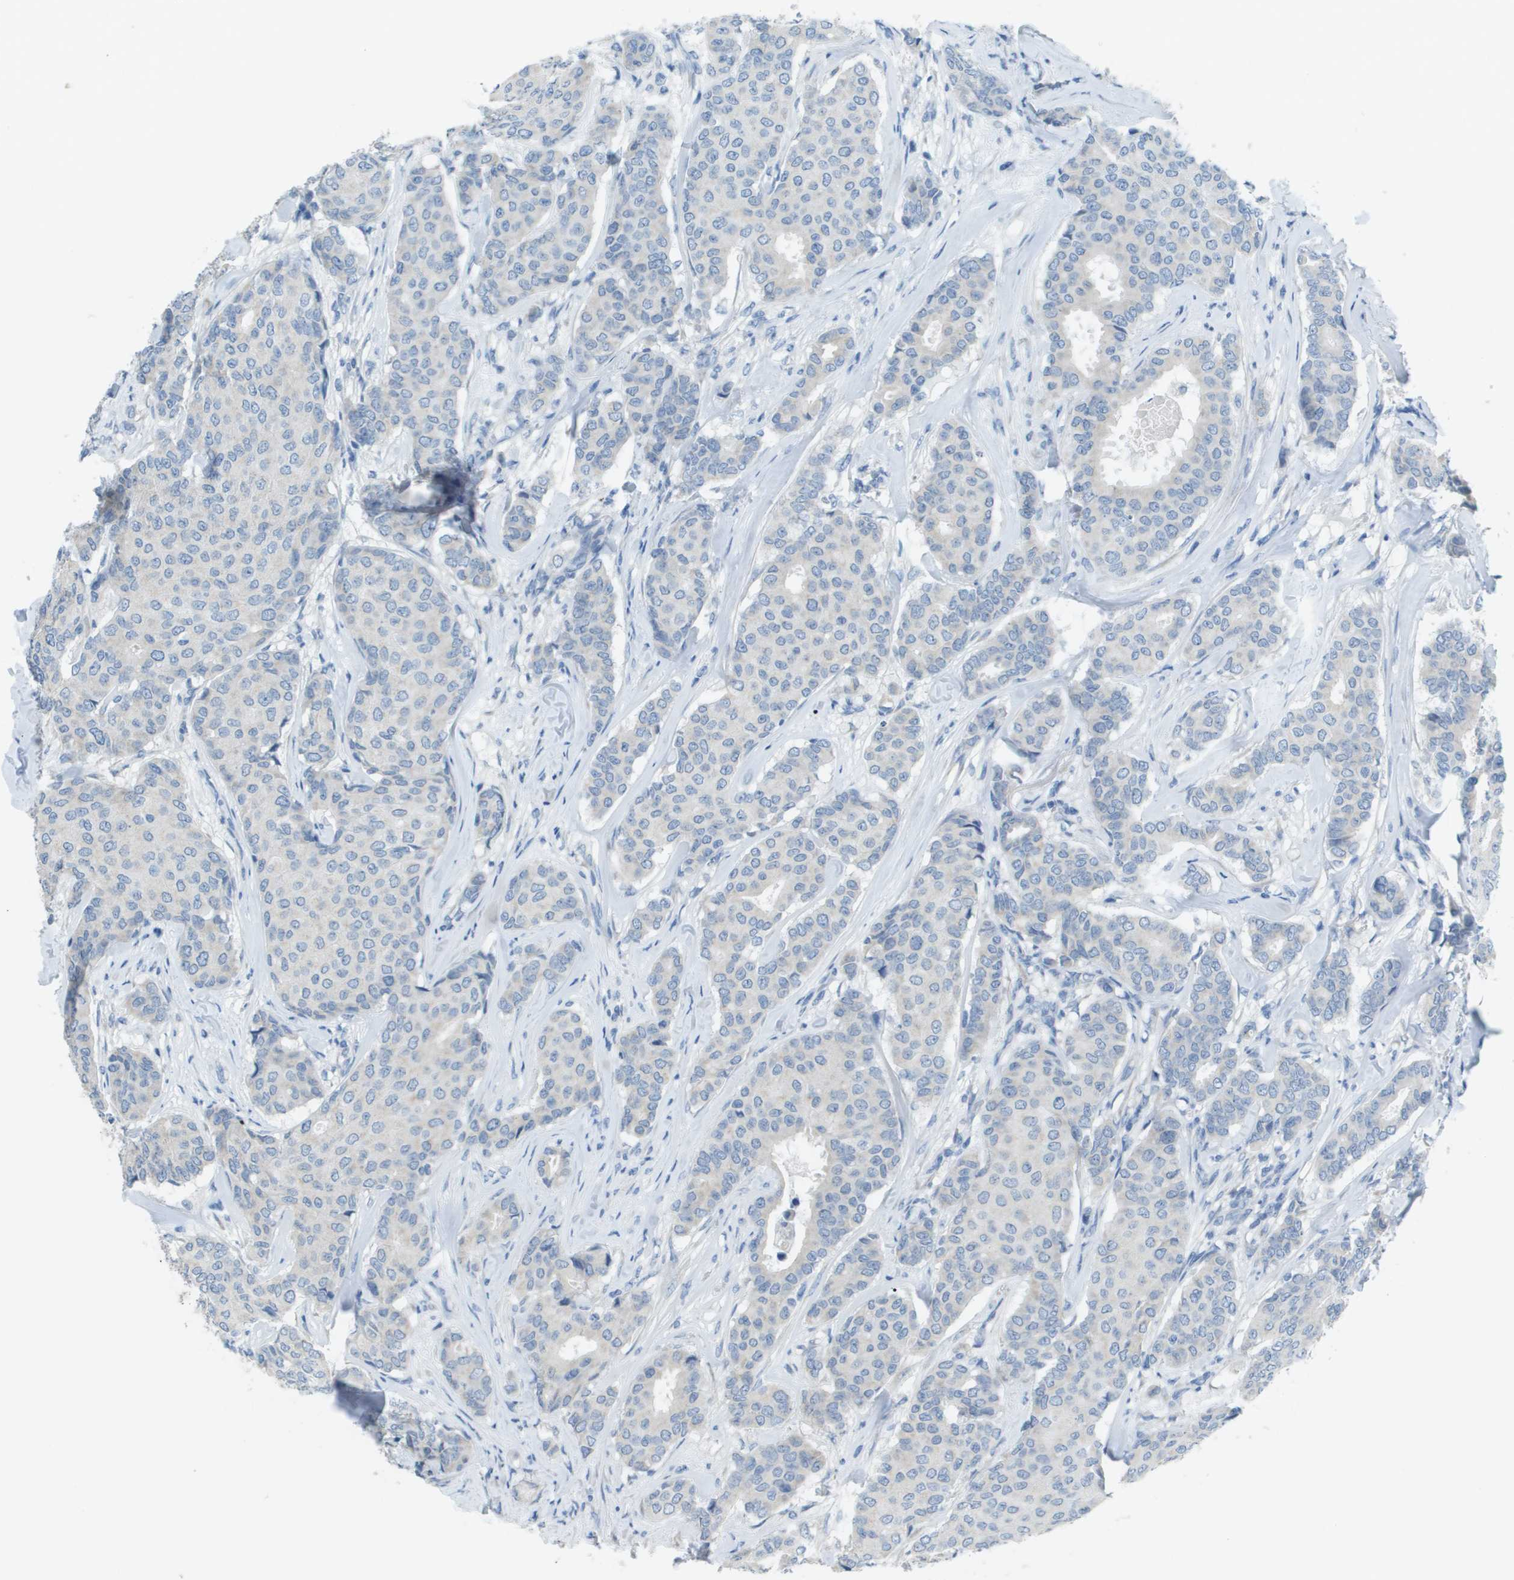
{"staining": {"intensity": "negative", "quantity": "none", "location": "none"}, "tissue": "breast cancer", "cell_type": "Tumor cells", "image_type": "cancer", "snomed": [{"axis": "morphology", "description": "Duct carcinoma"}, {"axis": "topography", "description": "Breast"}], "caption": "Immunohistochemistry photomicrograph of infiltrating ductal carcinoma (breast) stained for a protein (brown), which displays no expression in tumor cells. Brightfield microscopy of IHC stained with DAB (3,3'-diaminobenzidine) (brown) and hematoxylin (blue), captured at high magnification.", "gene": "PTGDR2", "patient": {"sex": "female", "age": 75}}